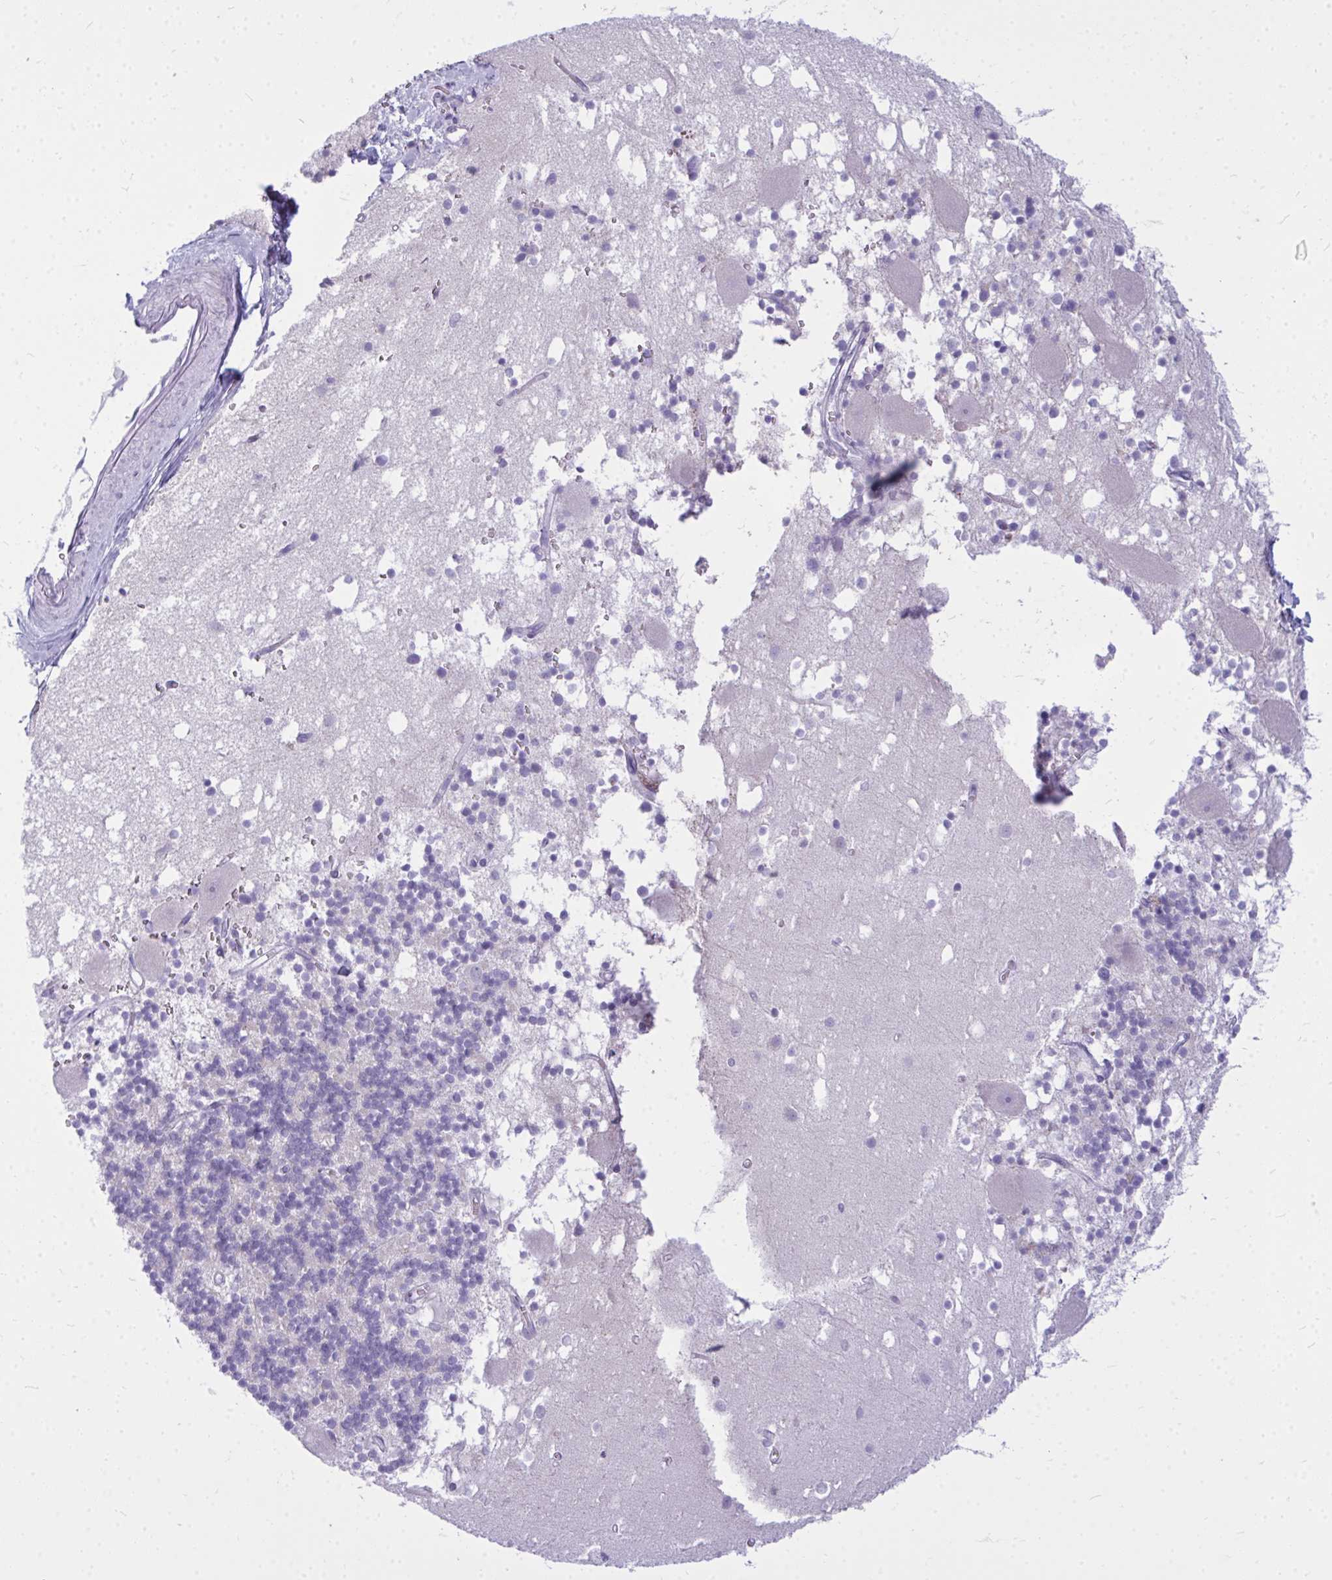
{"staining": {"intensity": "negative", "quantity": "none", "location": "none"}, "tissue": "cerebellum", "cell_type": "Cells in granular layer", "image_type": "normal", "snomed": [{"axis": "morphology", "description": "Normal tissue, NOS"}, {"axis": "topography", "description": "Cerebellum"}], "caption": "DAB immunohistochemical staining of unremarkable cerebellum shows no significant expression in cells in granular layer.", "gene": "ZSCAN25", "patient": {"sex": "male", "age": 54}}